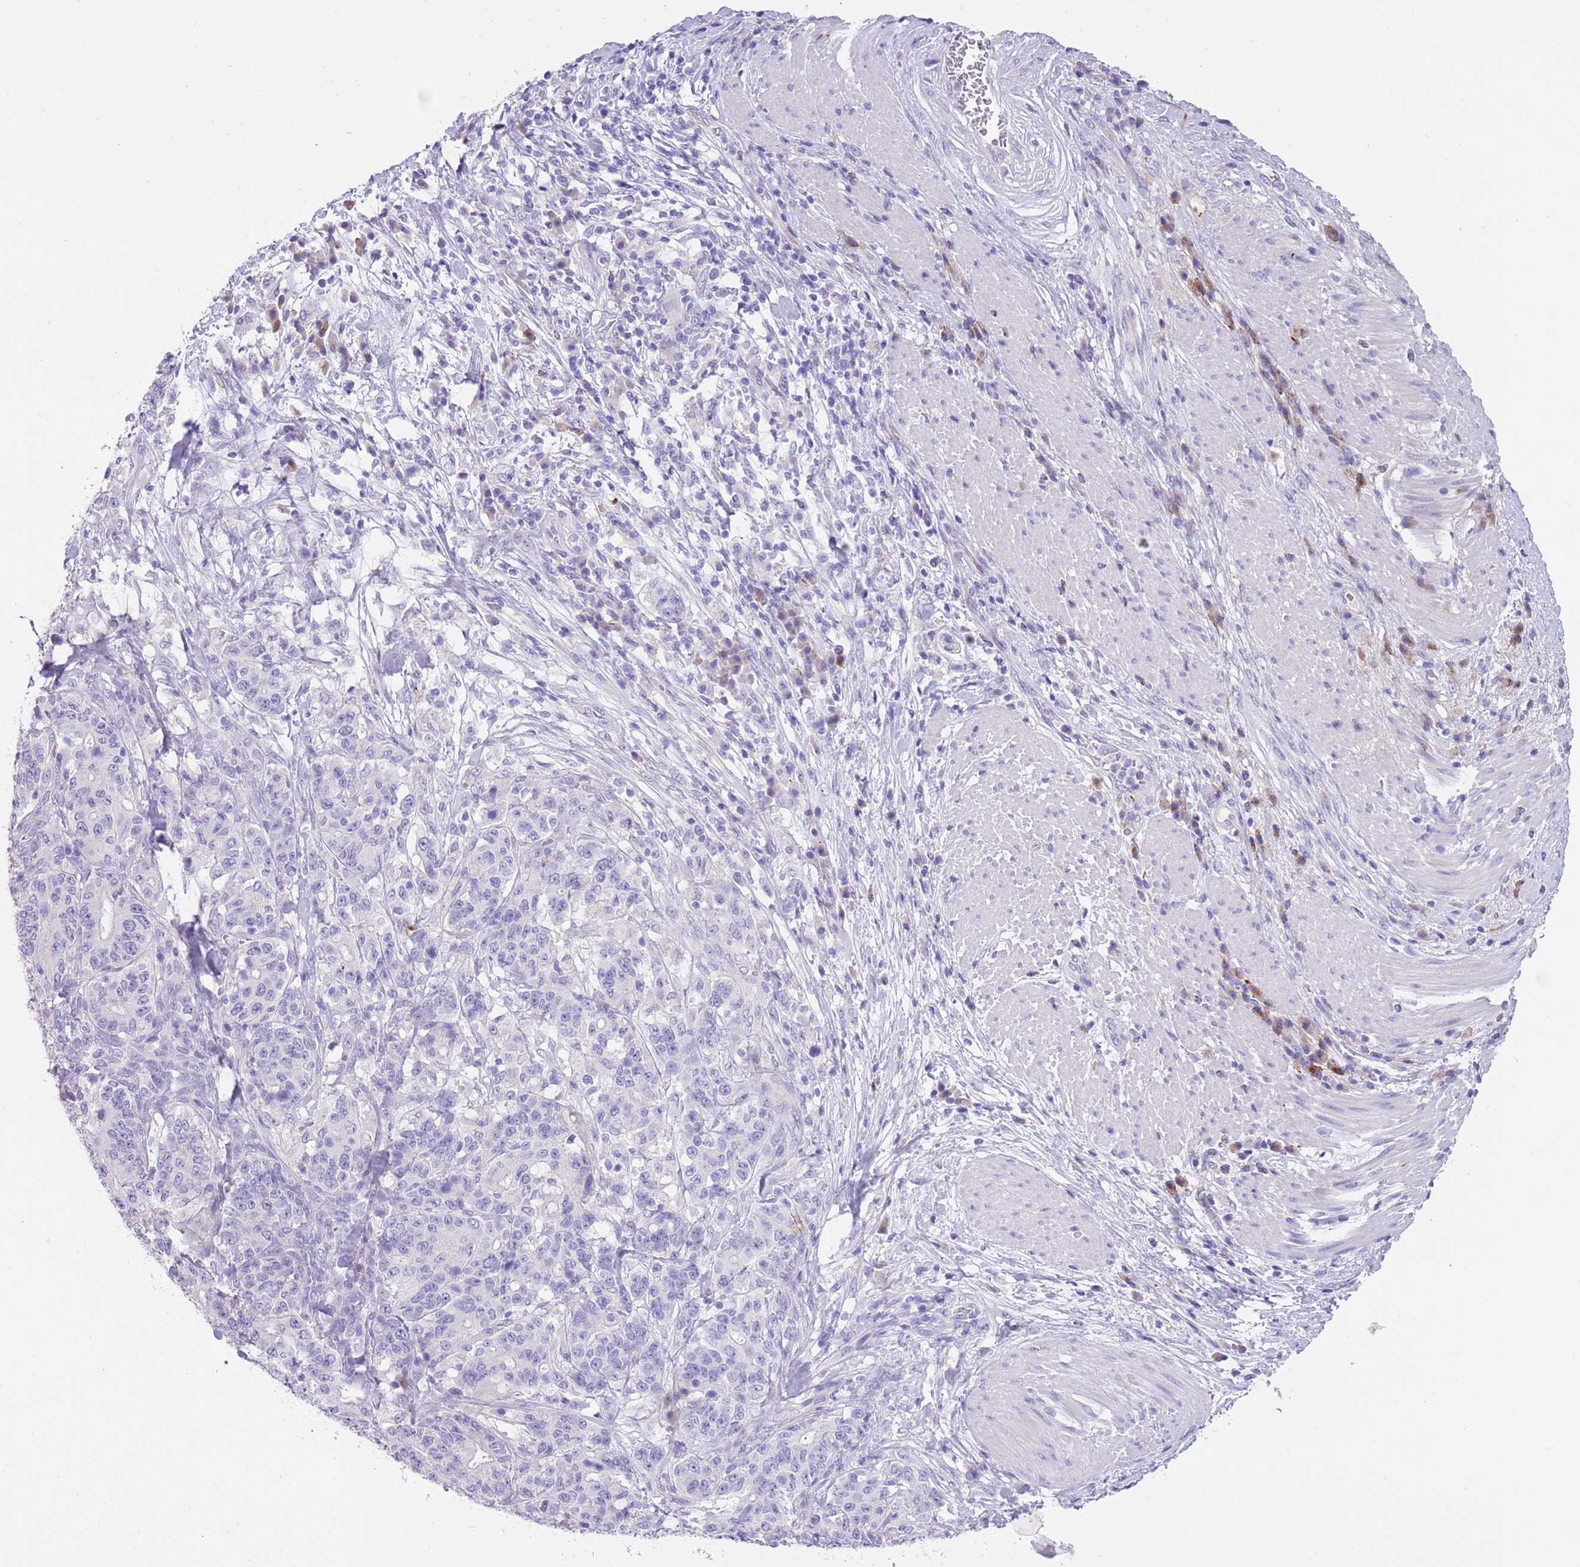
{"staining": {"intensity": "negative", "quantity": "none", "location": "none"}, "tissue": "stomach cancer", "cell_type": "Tumor cells", "image_type": "cancer", "snomed": [{"axis": "morphology", "description": "Normal tissue, NOS"}, {"axis": "morphology", "description": "Adenocarcinoma, NOS"}, {"axis": "topography", "description": "Stomach"}], "caption": "Tumor cells are negative for protein expression in human stomach cancer. (DAB IHC visualized using brightfield microscopy, high magnification).", "gene": "CLEC2A", "patient": {"sex": "female", "age": 64}}